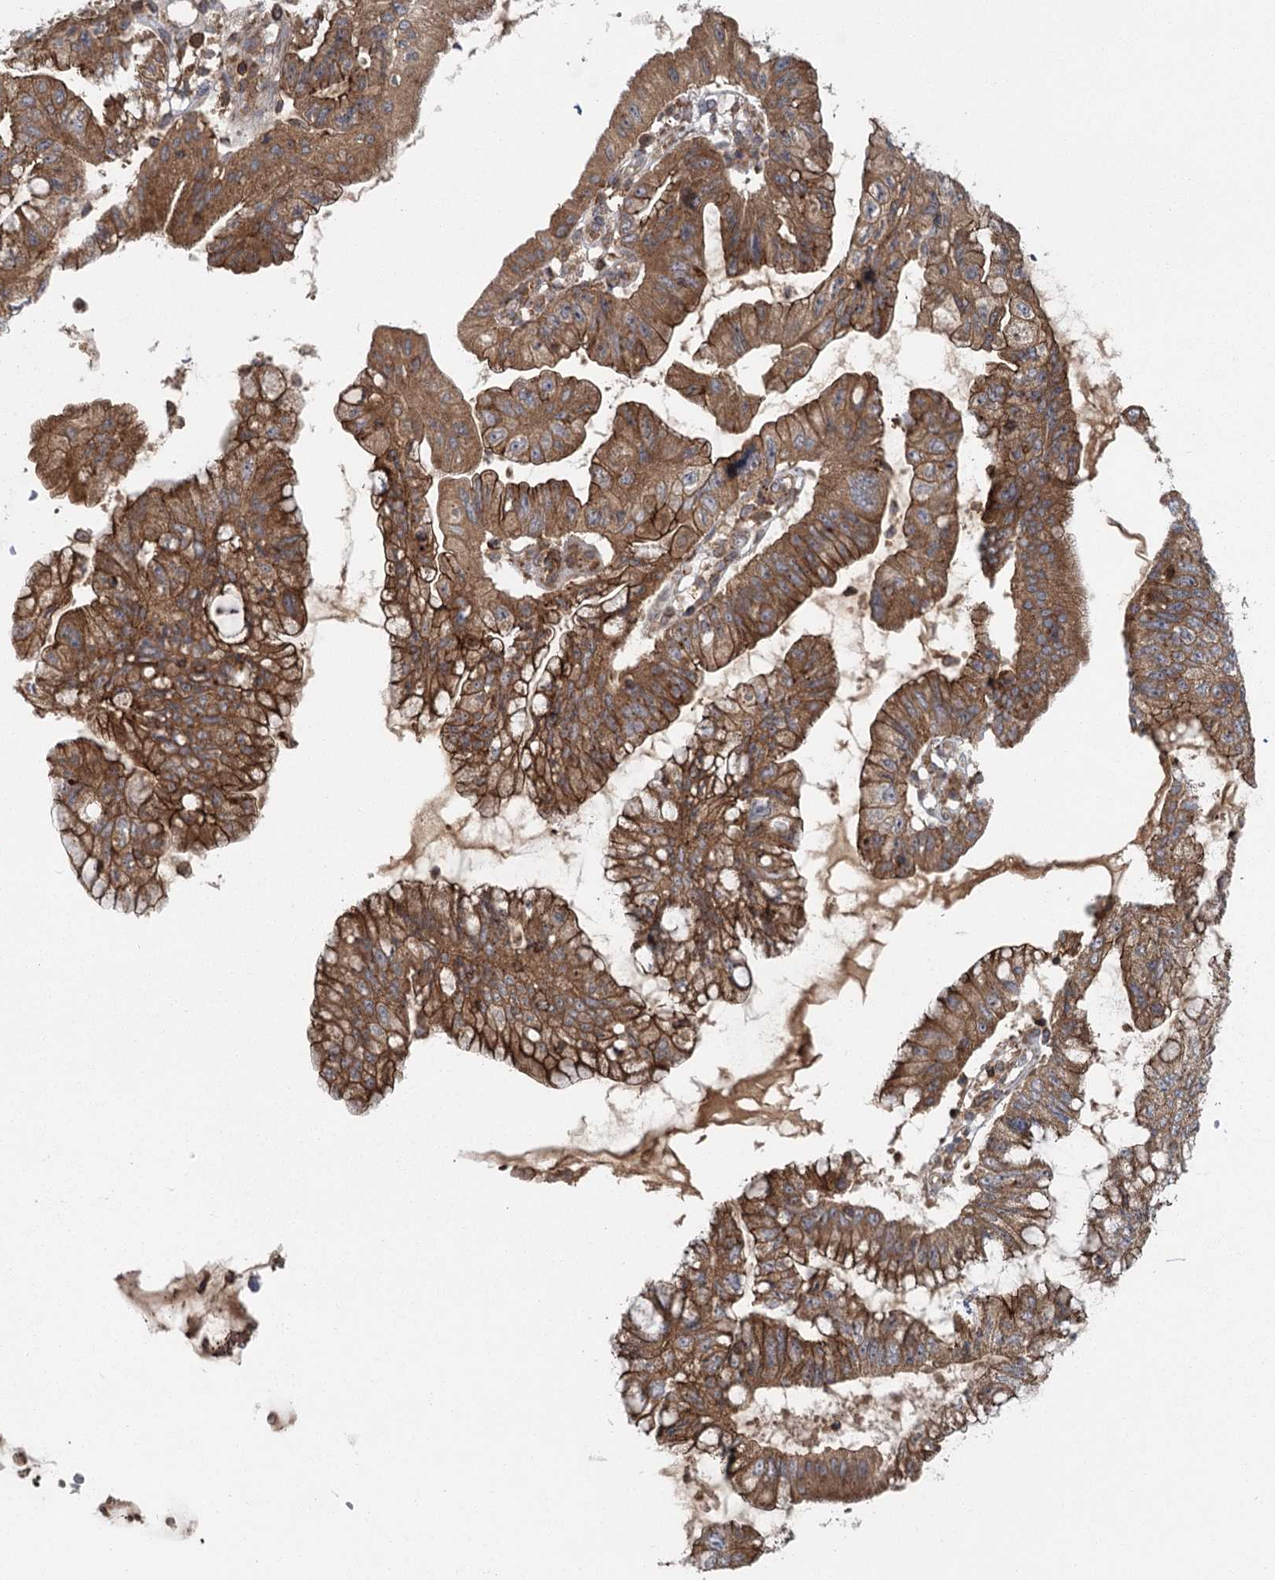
{"staining": {"intensity": "moderate", "quantity": ">75%", "location": "cytoplasmic/membranous"}, "tissue": "pancreatic cancer", "cell_type": "Tumor cells", "image_type": "cancer", "snomed": [{"axis": "morphology", "description": "Adenocarcinoma, NOS"}, {"axis": "topography", "description": "Pancreas"}], "caption": "DAB immunohistochemical staining of human pancreatic adenocarcinoma reveals moderate cytoplasmic/membranous protein staining in approximately >75% of tumor cells.", "gene": "PLEKHA7", "patient": {"sex": "female", "age": 73}}